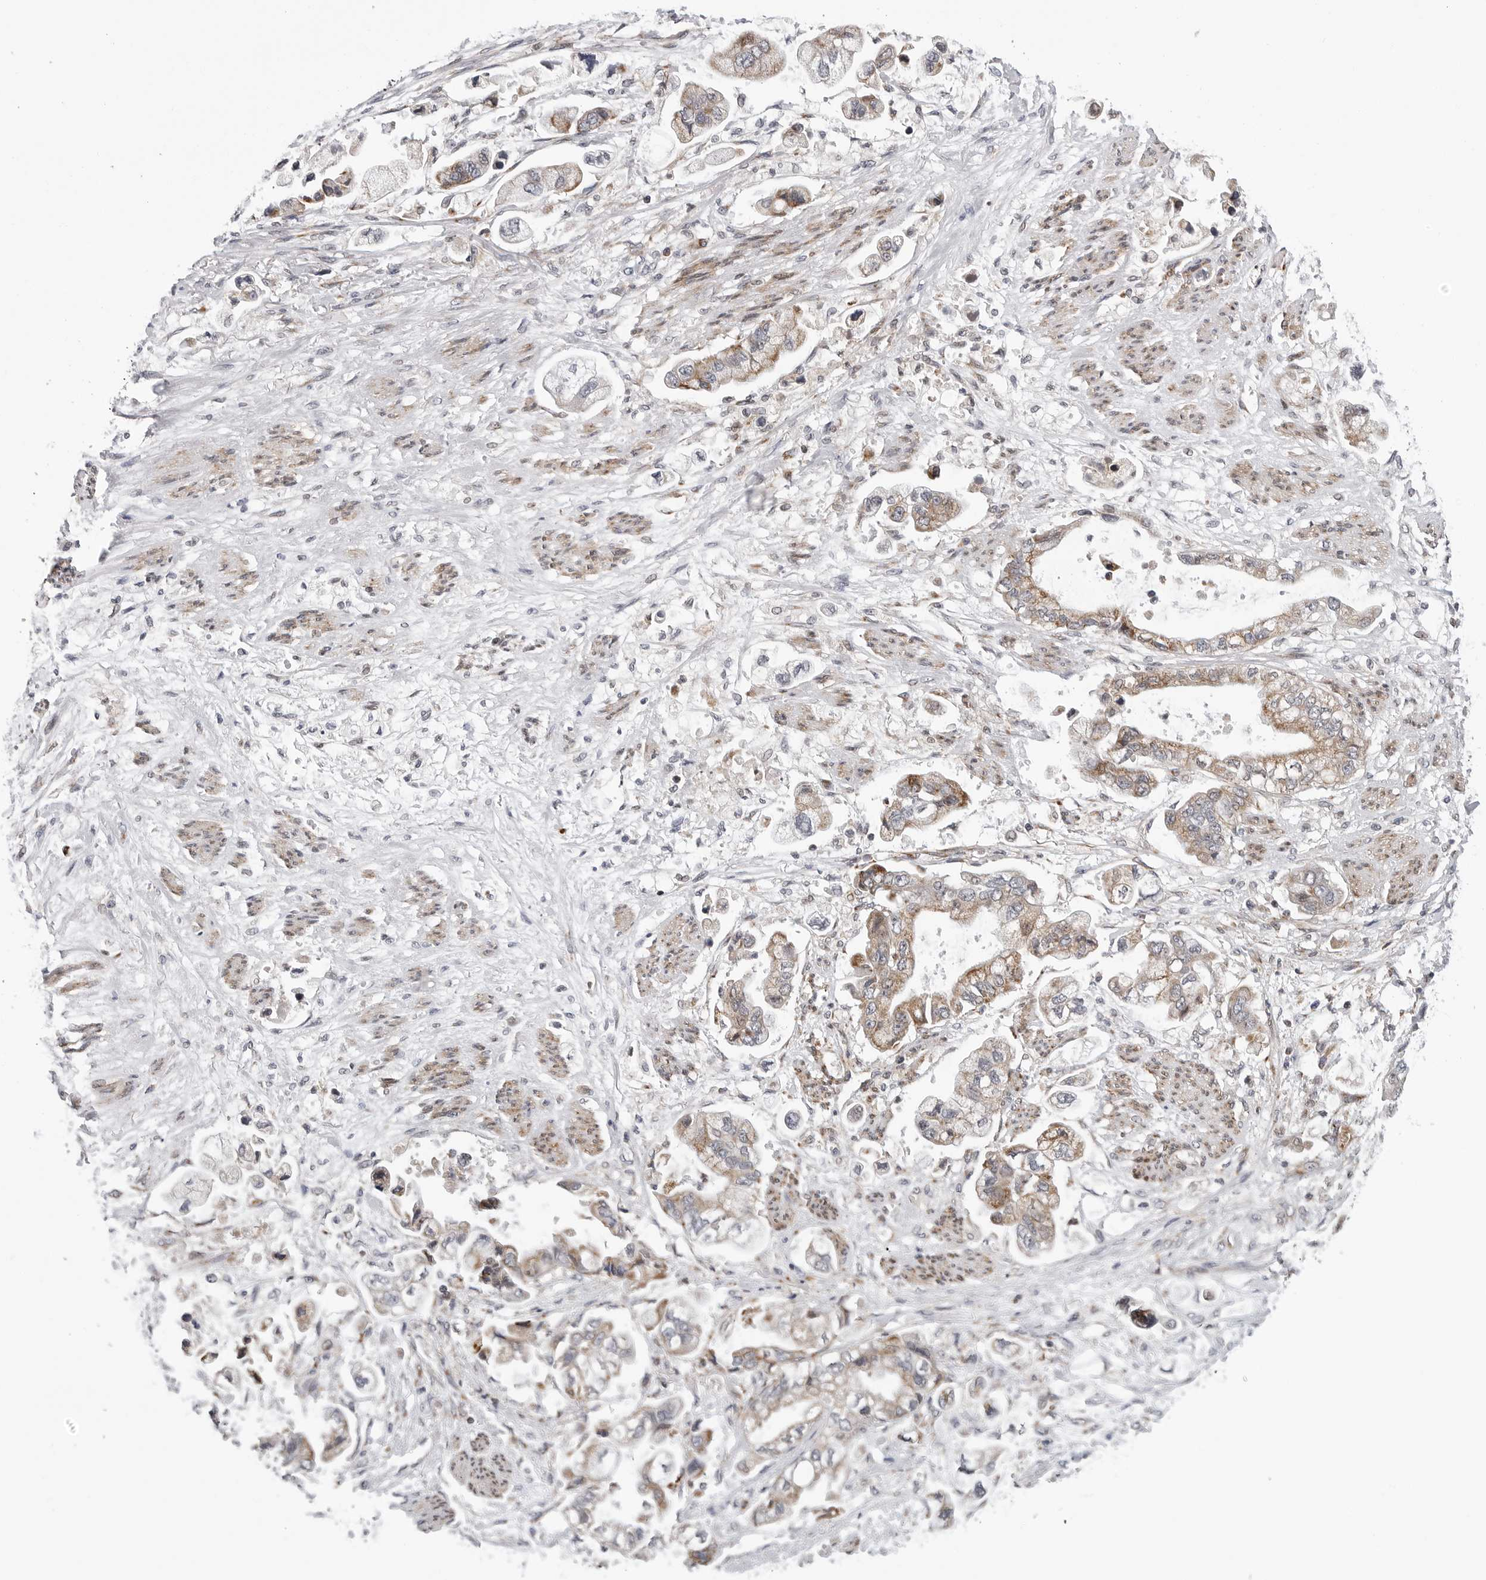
{"staining": {"intensity": "moderate", "quantity": ">75%", "location": "cytoplasmic/membranous"}, "tissue": "stomach cancer", "cell_type": "Tumor cells", "image_type": "cancer", "snomed": [{"axis": "morphology", "description": "Adenocarcinoma, NOS"}, {"axis": "topography", "description": "Stomach"}], "caption": "The image reveals a brown stain indicating the presence of a protein in the cytoplasmic/membranous of tumor cells in adenocarcinoma (stomach).", "gene": "CDK20", "patient": {"sex": "male", "age": 62}}